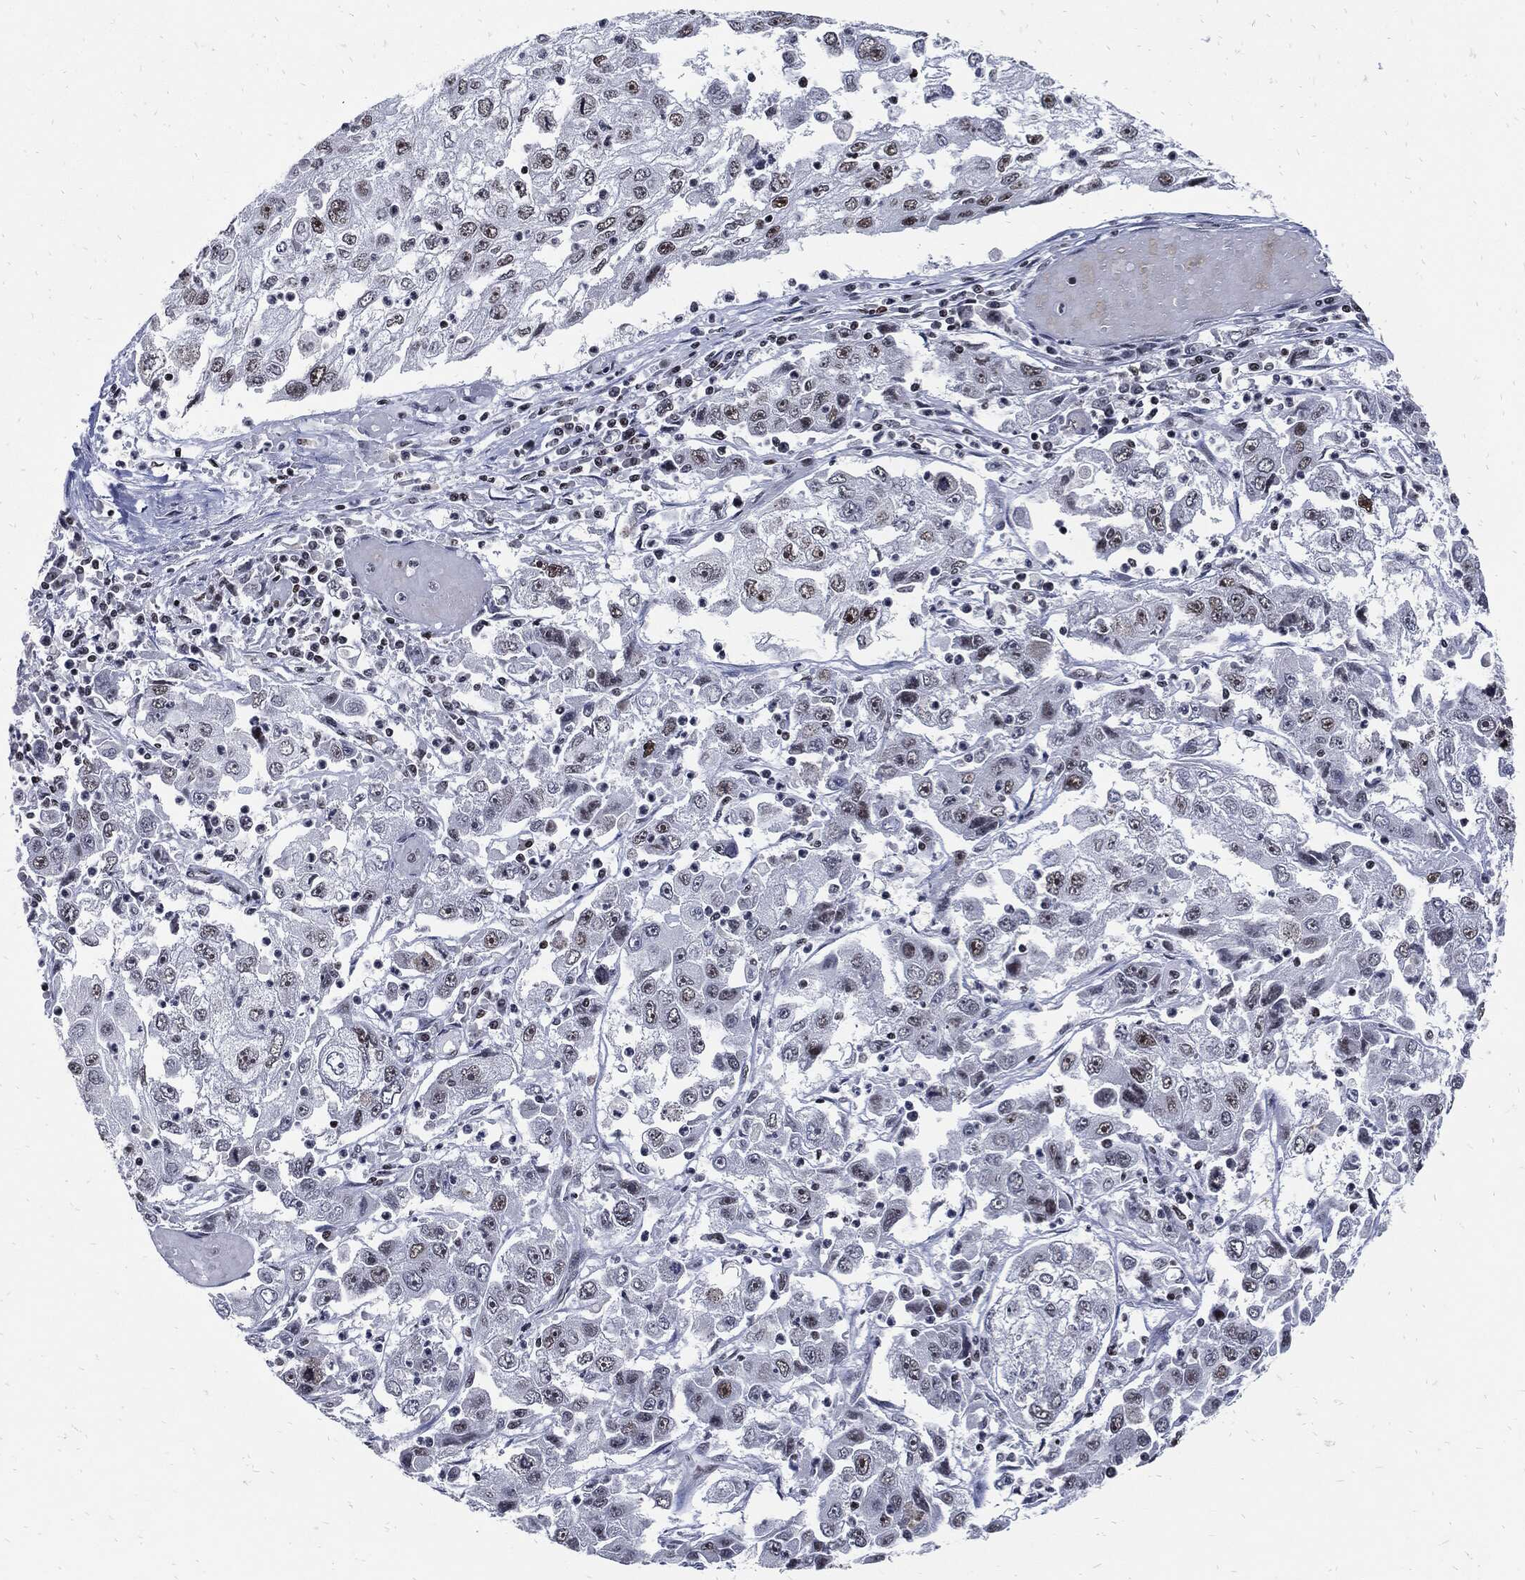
{"staining": {"intensity": "moderate", "quantity": "25%-75%", "location": "nuclear"}, "tissue": "cervical cancer", "cell_type": "Tumor cells", "image_type": "cancer", "snomed": [{"axis": "morphology", "description": "Squamous cell carcinoma, NOS"}, {"axis": "topography", "description": "Cervix"}], "caption": "Immunohistochemical staining of human cervical cancer (squamous cell carcinoma) reveals medium levels of moderate nuclear expression in about 25%-75% of tumor cells. Using DAB (3,3'-diaminobenzidine) (brown) and hematoxylin (blue) stains, captured at high magnification using brightfield microscopy.", "gene": "TERF2", "patient": {"sex": "female", "age": 36}}